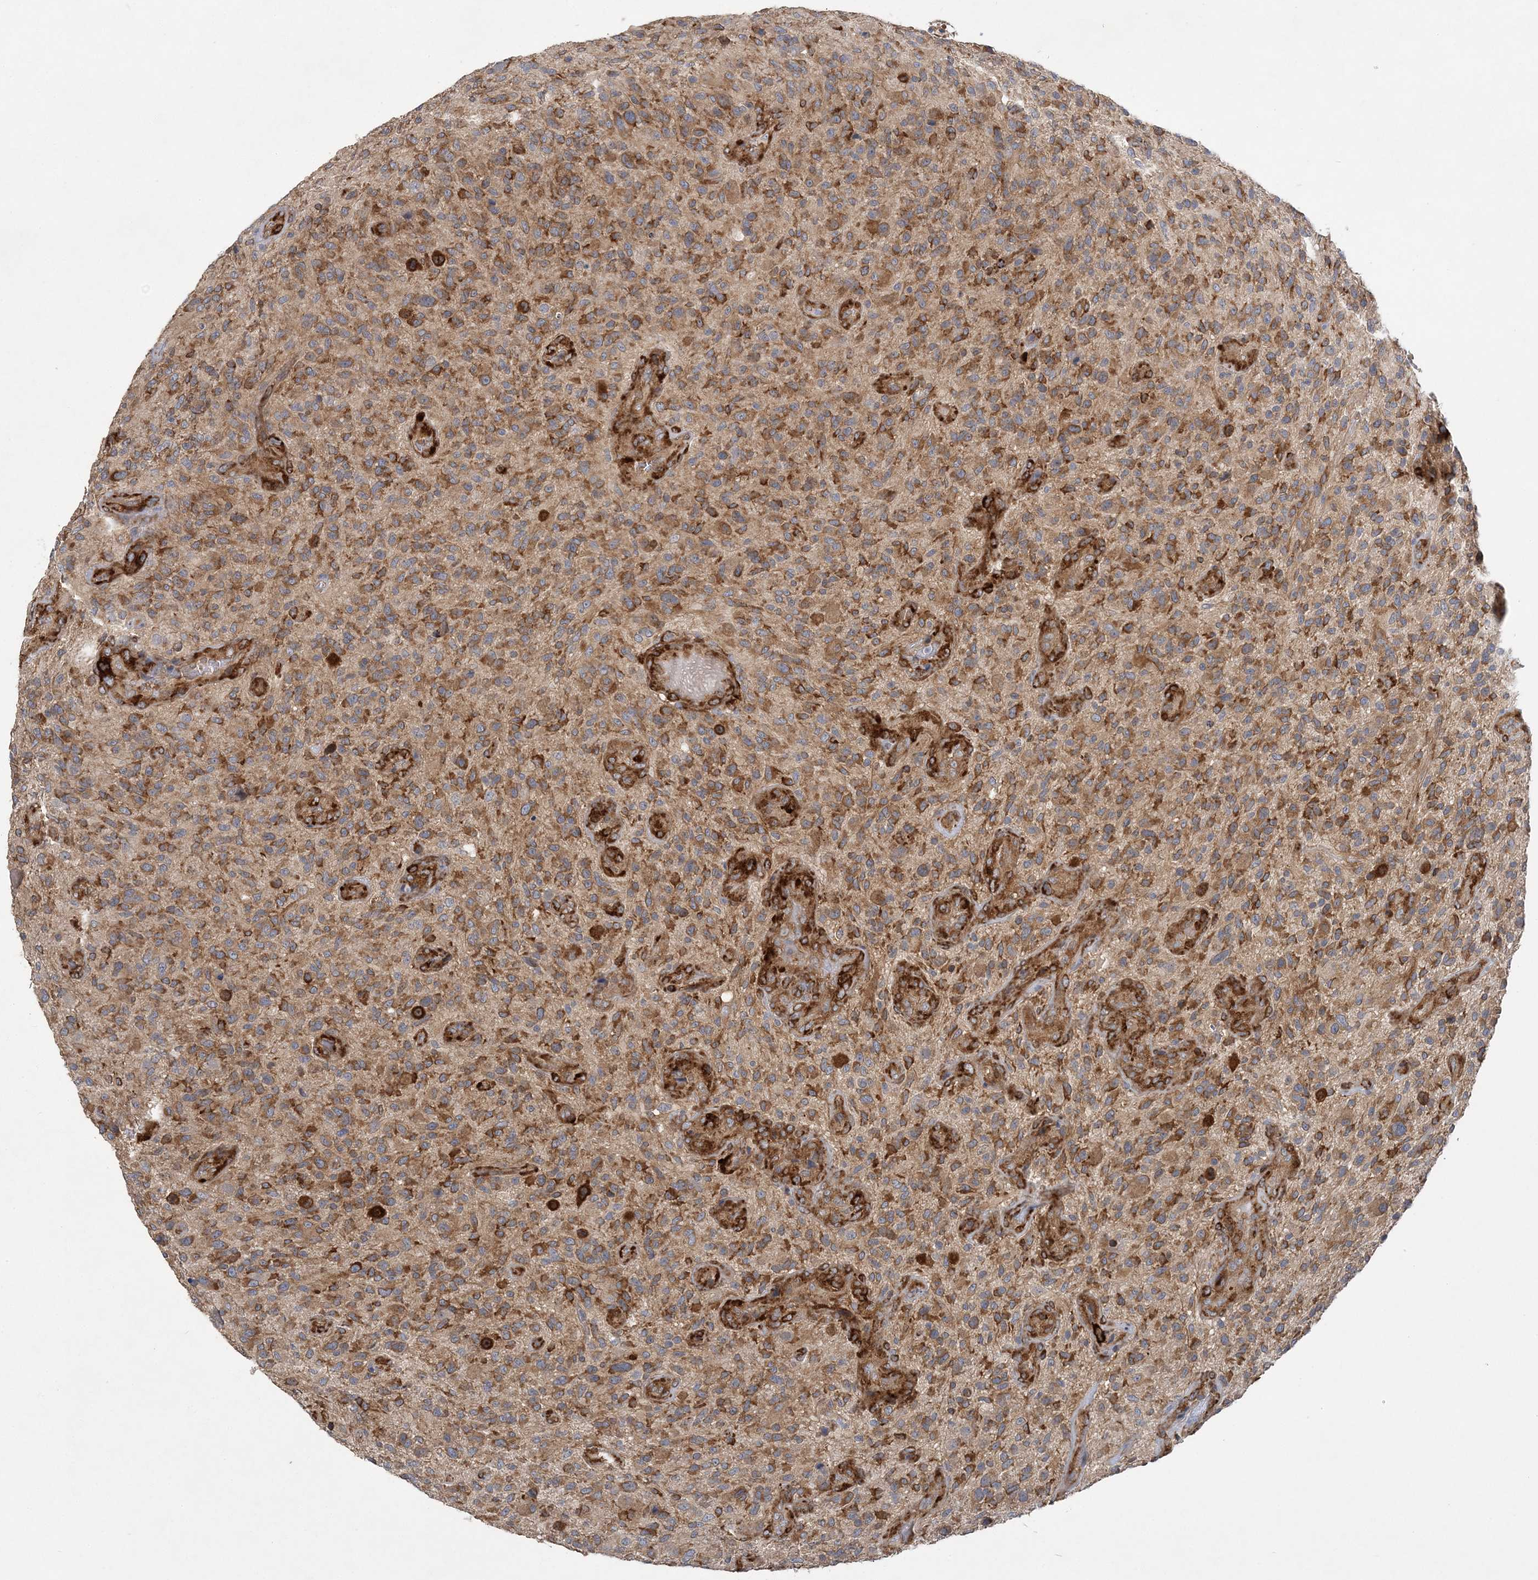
{"staining": {"intensity": "moderate", "quantity": ">75%", "location": "cytoplasmic/membranous"}, "tissue": "glioma", "cell_type": "Tumor cells", "image_type": "cancer", "snomed": [{"axis": "morphology", "description": "Glioma, malignant, High grade"}, {"axis": "topography", "description": "Brain"}], "caption": "Malignant glioma (high-grade) stained with IHC exhibits moderate cytoplasmic/membranous expression in approximately >75% of tumor cells.", "gene": "MAP4K5", "patient": {"sex": "male", "age": 47}}